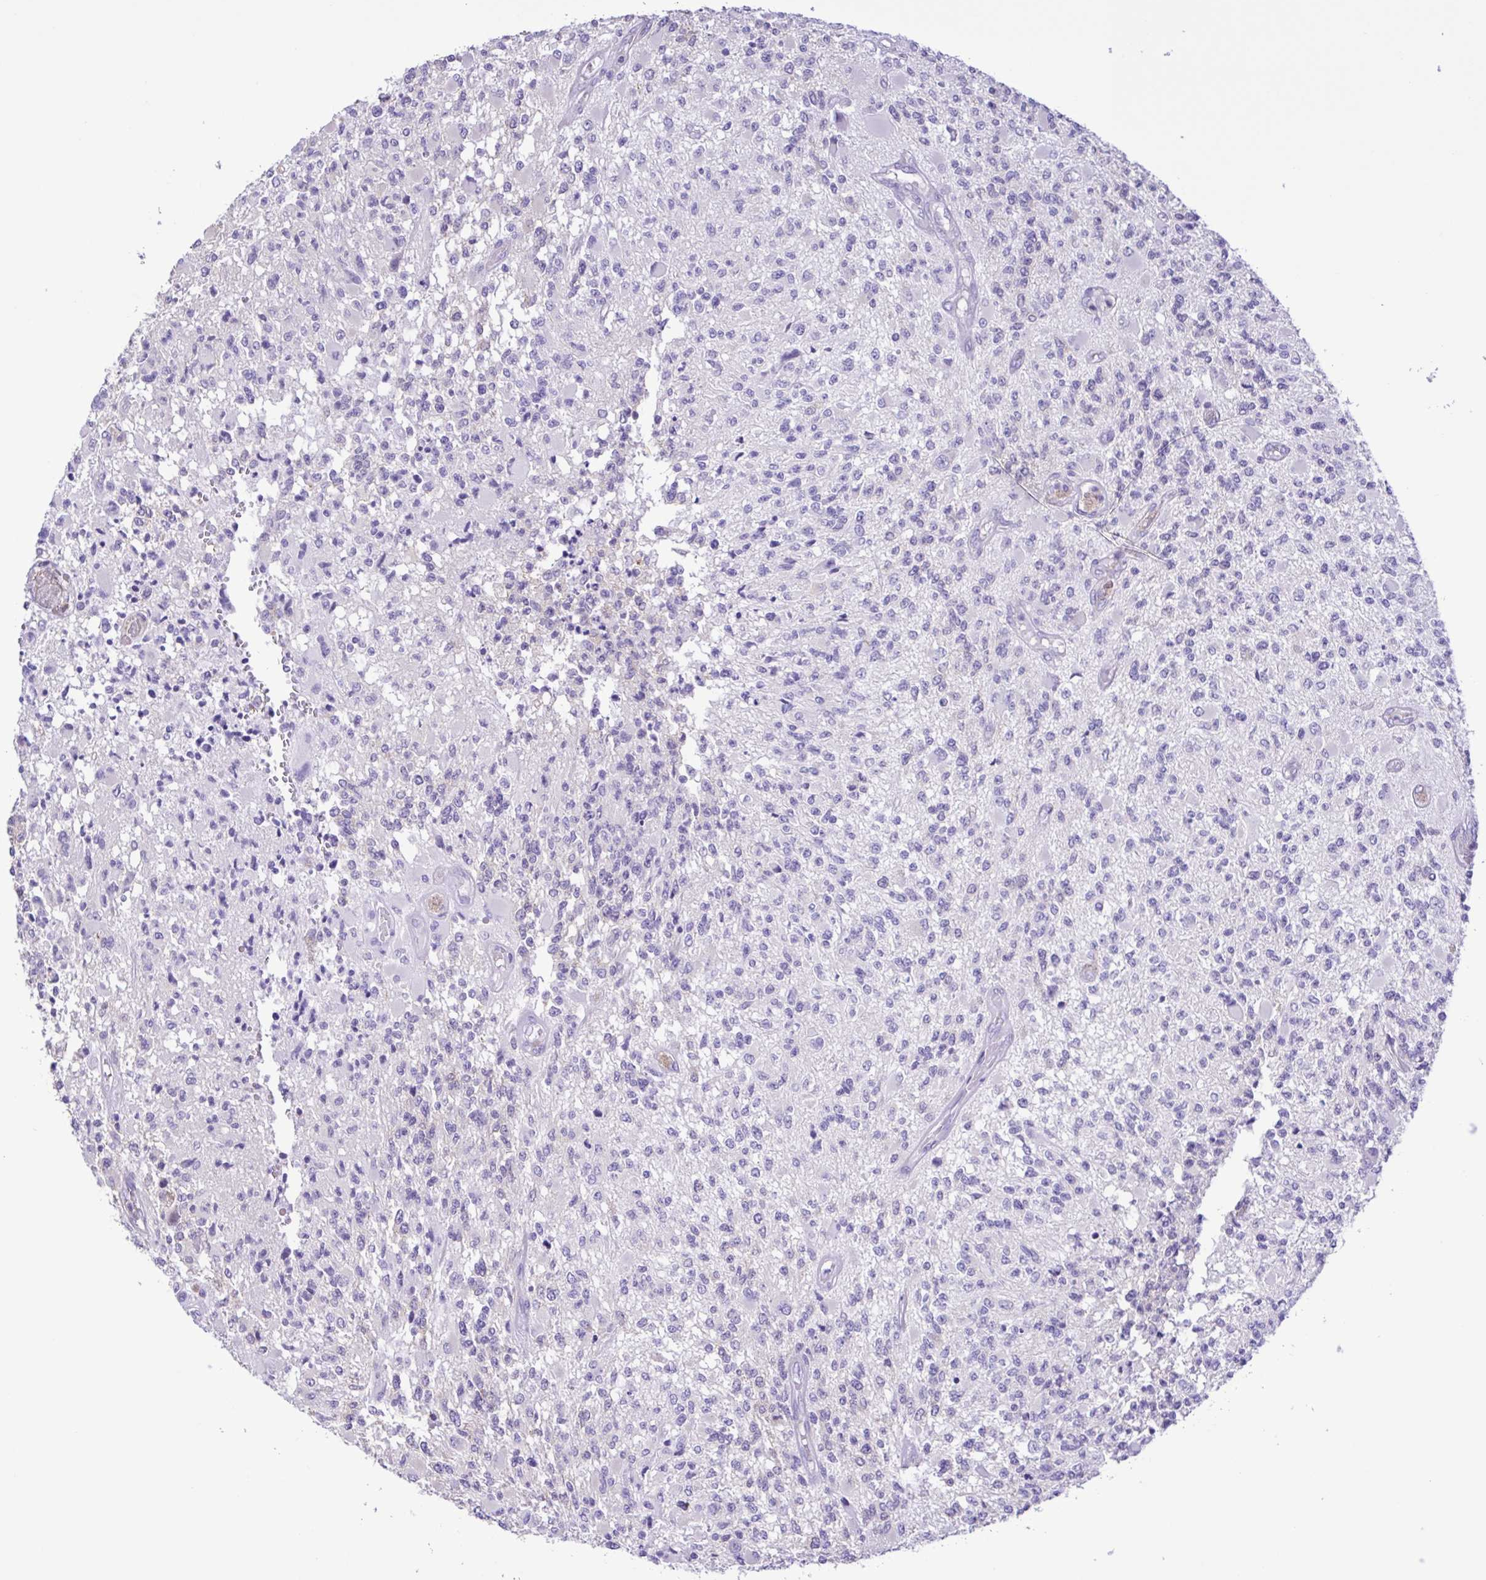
{"staining": {"intensity": "negative", "quantity": "none", "location": "none"}, "tissue": "glioma", "cell_type": "Tumor cells", "image_type": "cancer", "snomed": [{"axis": "morphology", "description": "Glioma, malignant, High grade"}, {"axis": "topography", "description": "Brain"}], "caption": "Tumor cells show no significant protein staining in malignant glioma (high-grade).", "gene": "CYP17A1", "patient": {"sex": "female", "age": 63}}